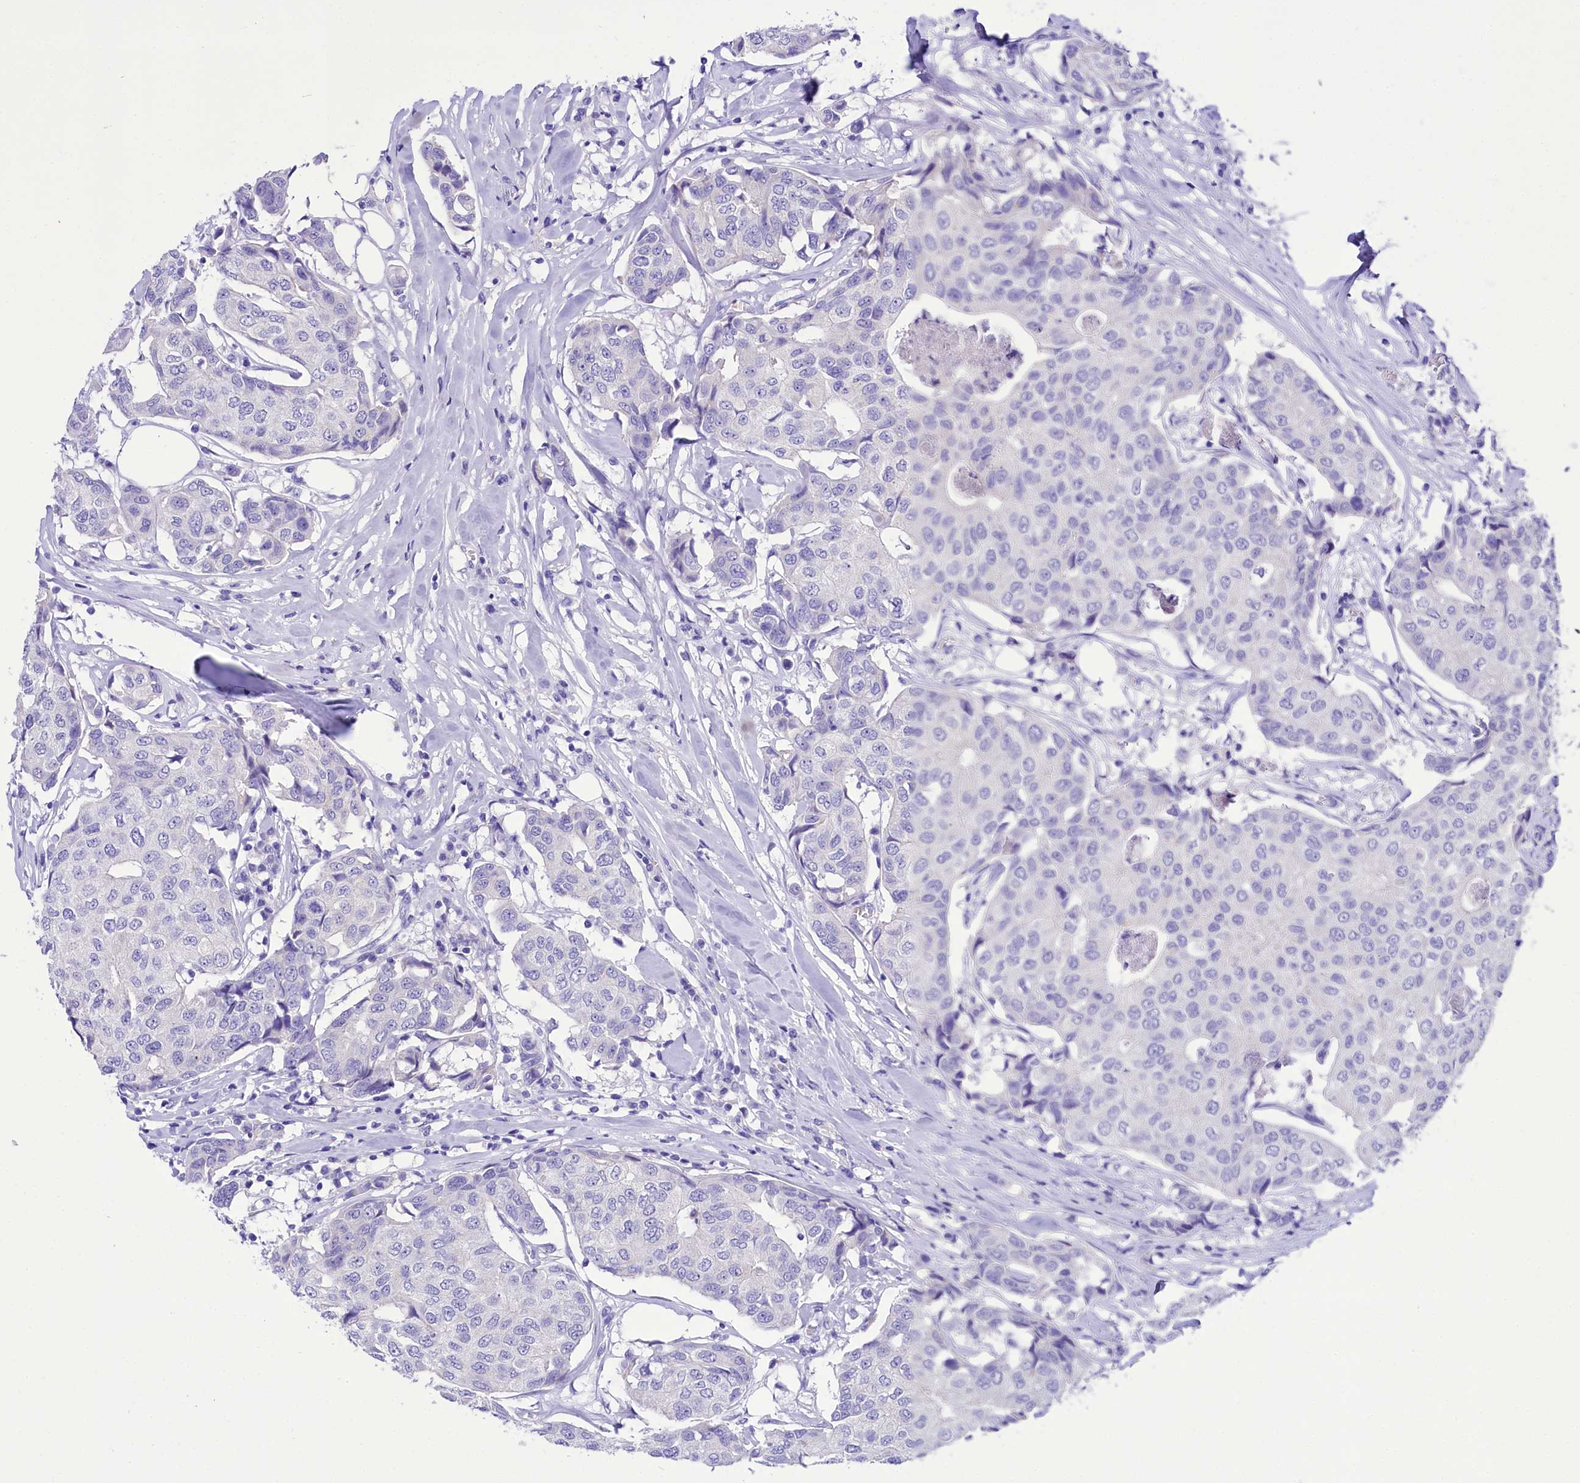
{"staining": {"intensity": "negative", "quantity": "none", "location": "none"}, "tissue": "breast cancer", "cell_type": "Tumor cells", "image_type": "cancer", "snomed": [{"axis": "morphology", "description": "Duct carcinoma"}, {"axis": "topography", "description": "Breast"}], "caption": "DAB (3,3'-diaminobenzidine) immunohistochemical staining of human breast cancer demonstrates no significant expression in tumor cells. Nuclei are stained in blue.", "gene": "TTC36", "patient": {"sex": "female", "age": 80}}